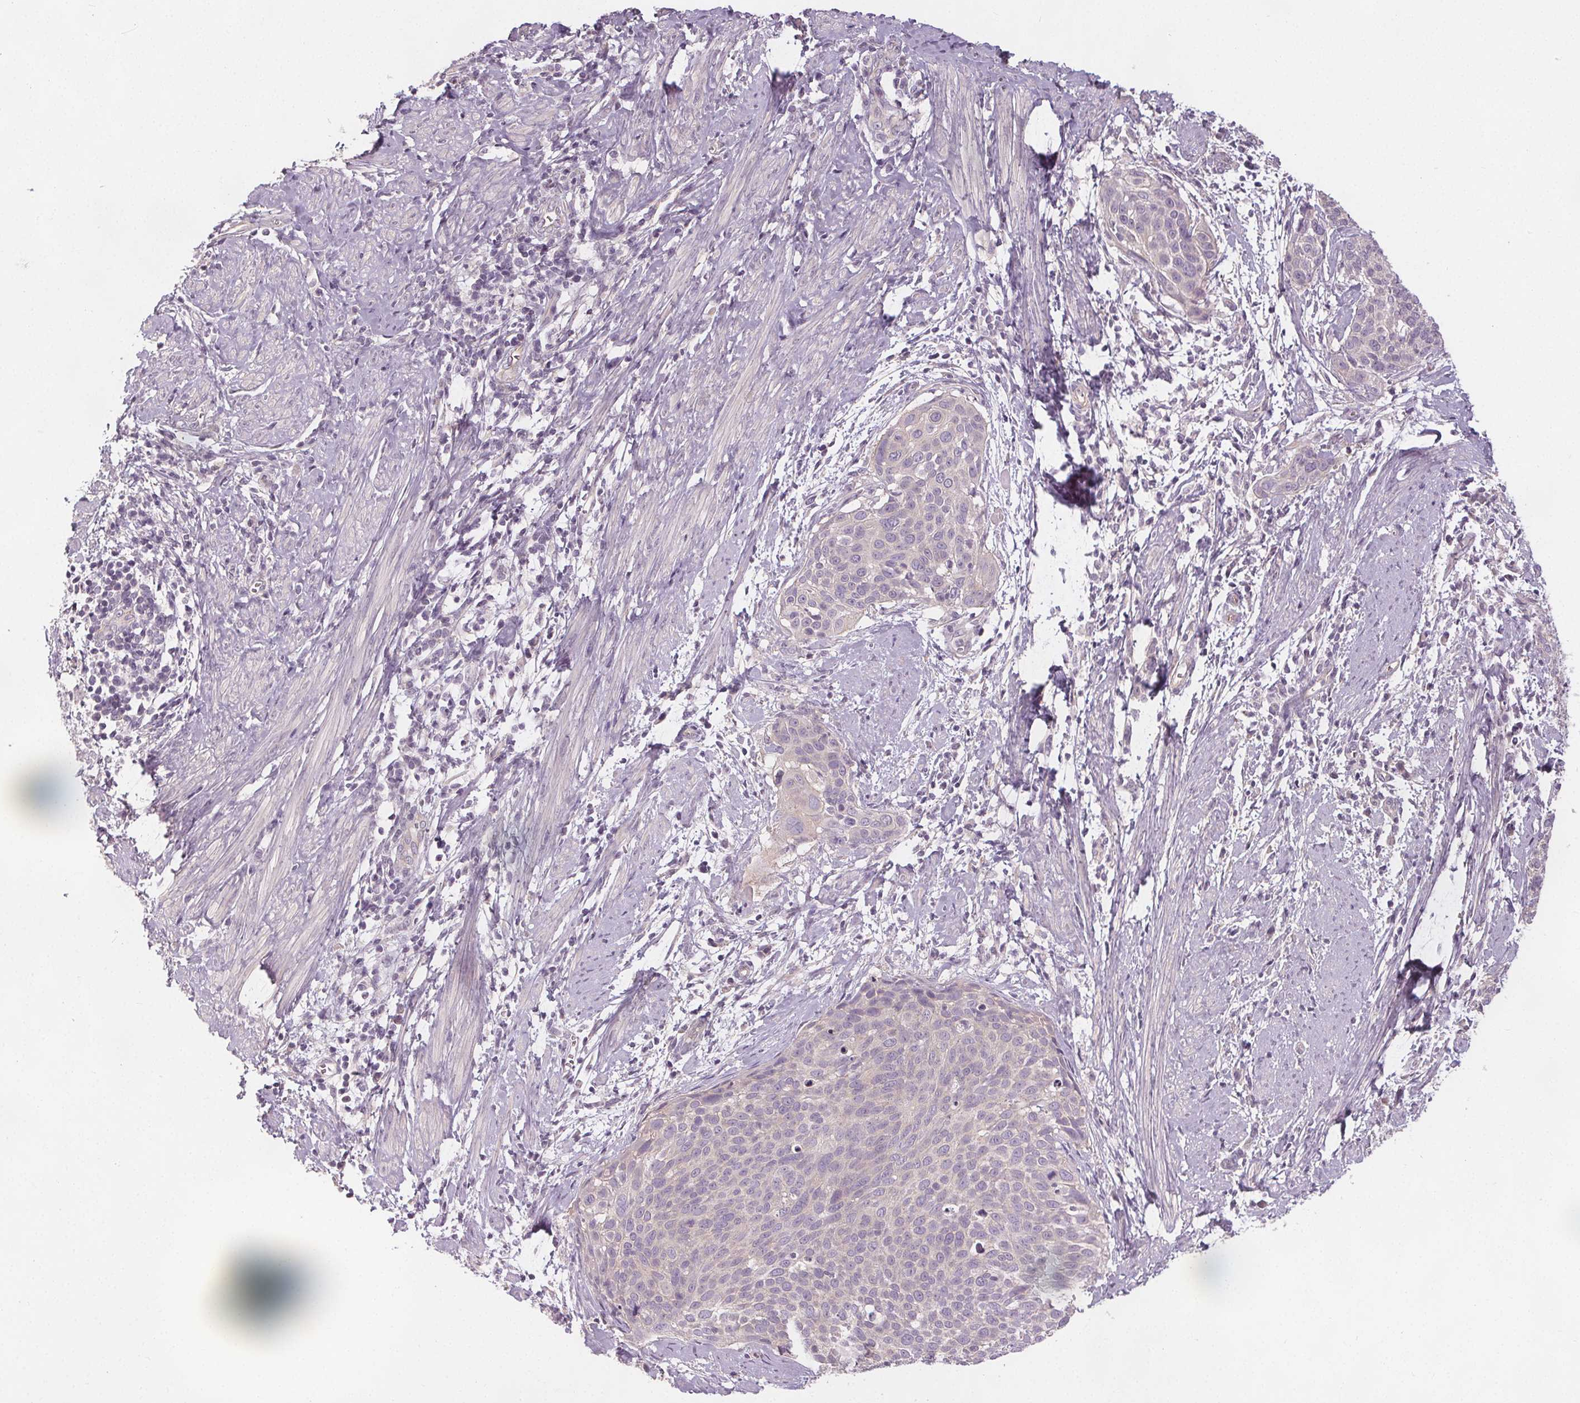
{"staining": {"intensity": "negative", "quantity": "none", "location": "none"}, "tissue": "cervical cancer", "cell_type": "Tumor cells", "image_type": "cancer", "snomed": [{"axis": "morphology", "description": "Squamous cell carcinoma, NOS"}, {"axis": "topography", "description": "Cervix"}], "caption": "A photomicrograph of cervical cancer (squamous cell carcinoma) stained for a protein reveals no brown staining in tumor cells.", "gene": "VNN1", "patient": {"sex": "female", "age": 39}}